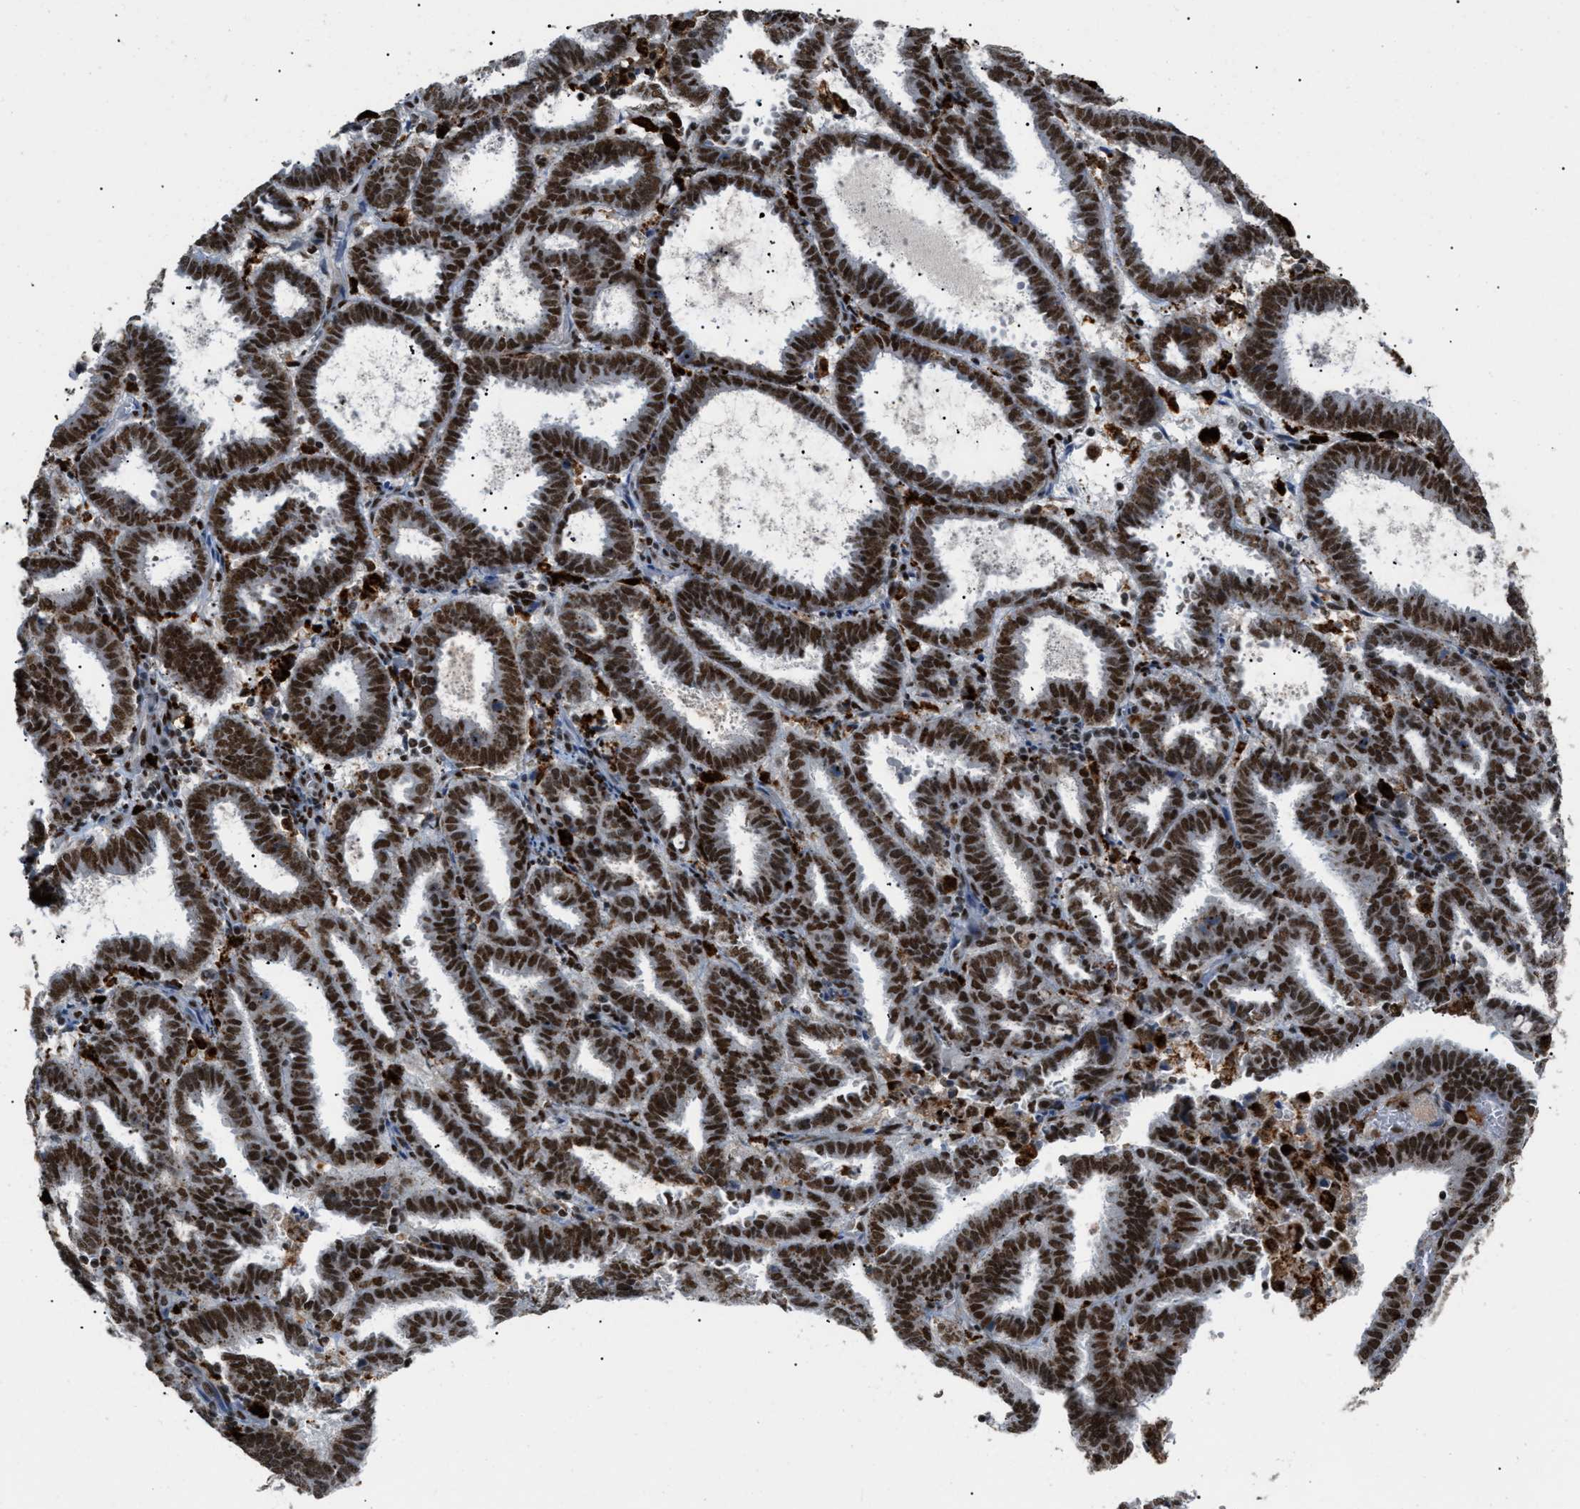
{"staining": {"intensity": "strong", "quantity": ">75%", "location": "nuclear"}, "tissue": "endometrial cancer", "cell_type": "Tumor cells", "image_type": "cancer", "snomed": [{"axis": "morphology", "description": "Adenocarcinoma, NOS"}, {"axis": "topography", "description": "Uterus"}], "caption": "Tumor cells show high levels of strong nuclear positivity in about >75% of cells in adenocarcinoma (endometrial).", "gene": "NUMA1", "patient": {"sex": "female", "age": 83}}